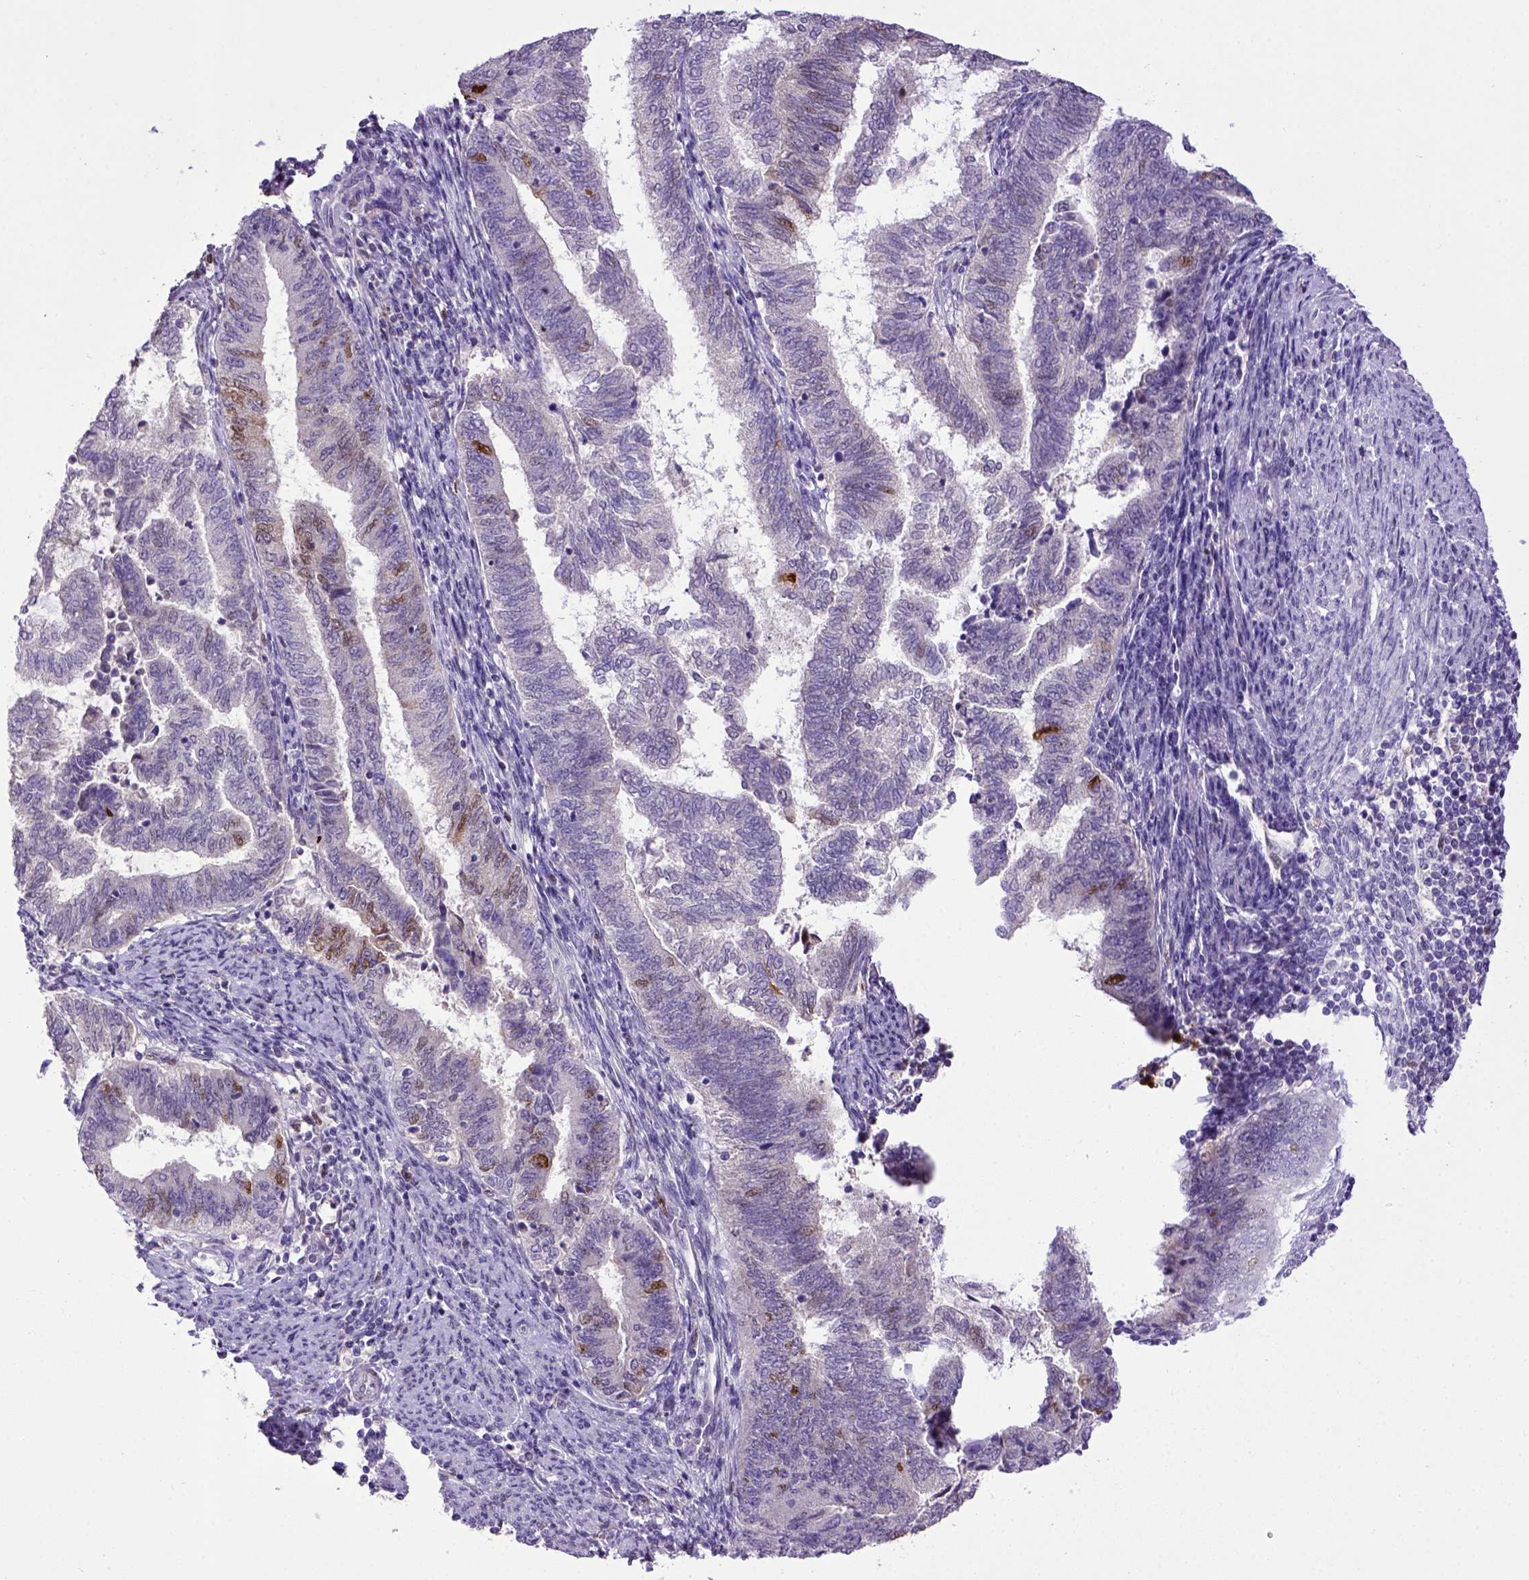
{"staining": {"intensity": "moderate", "quantity": "<25%", "location": "nuclear"}, "tissue": "endometrial cancer", "cell_type": "Tumor cells", "image_type": "cancer", "snomed": [{"axis": "morphology", "description": "Adenocarcinoma, NOS"}, {"axis": "topography", "description": "Endometrium"}], "caption": "Immunohistochemical staining of human endometrial adenocarcinoma displays moderate nuclear protein expression in approximately <25% of tumor cells.", "gene": "CDKN1A", "patient": {"sex": "female", "age": 65}}